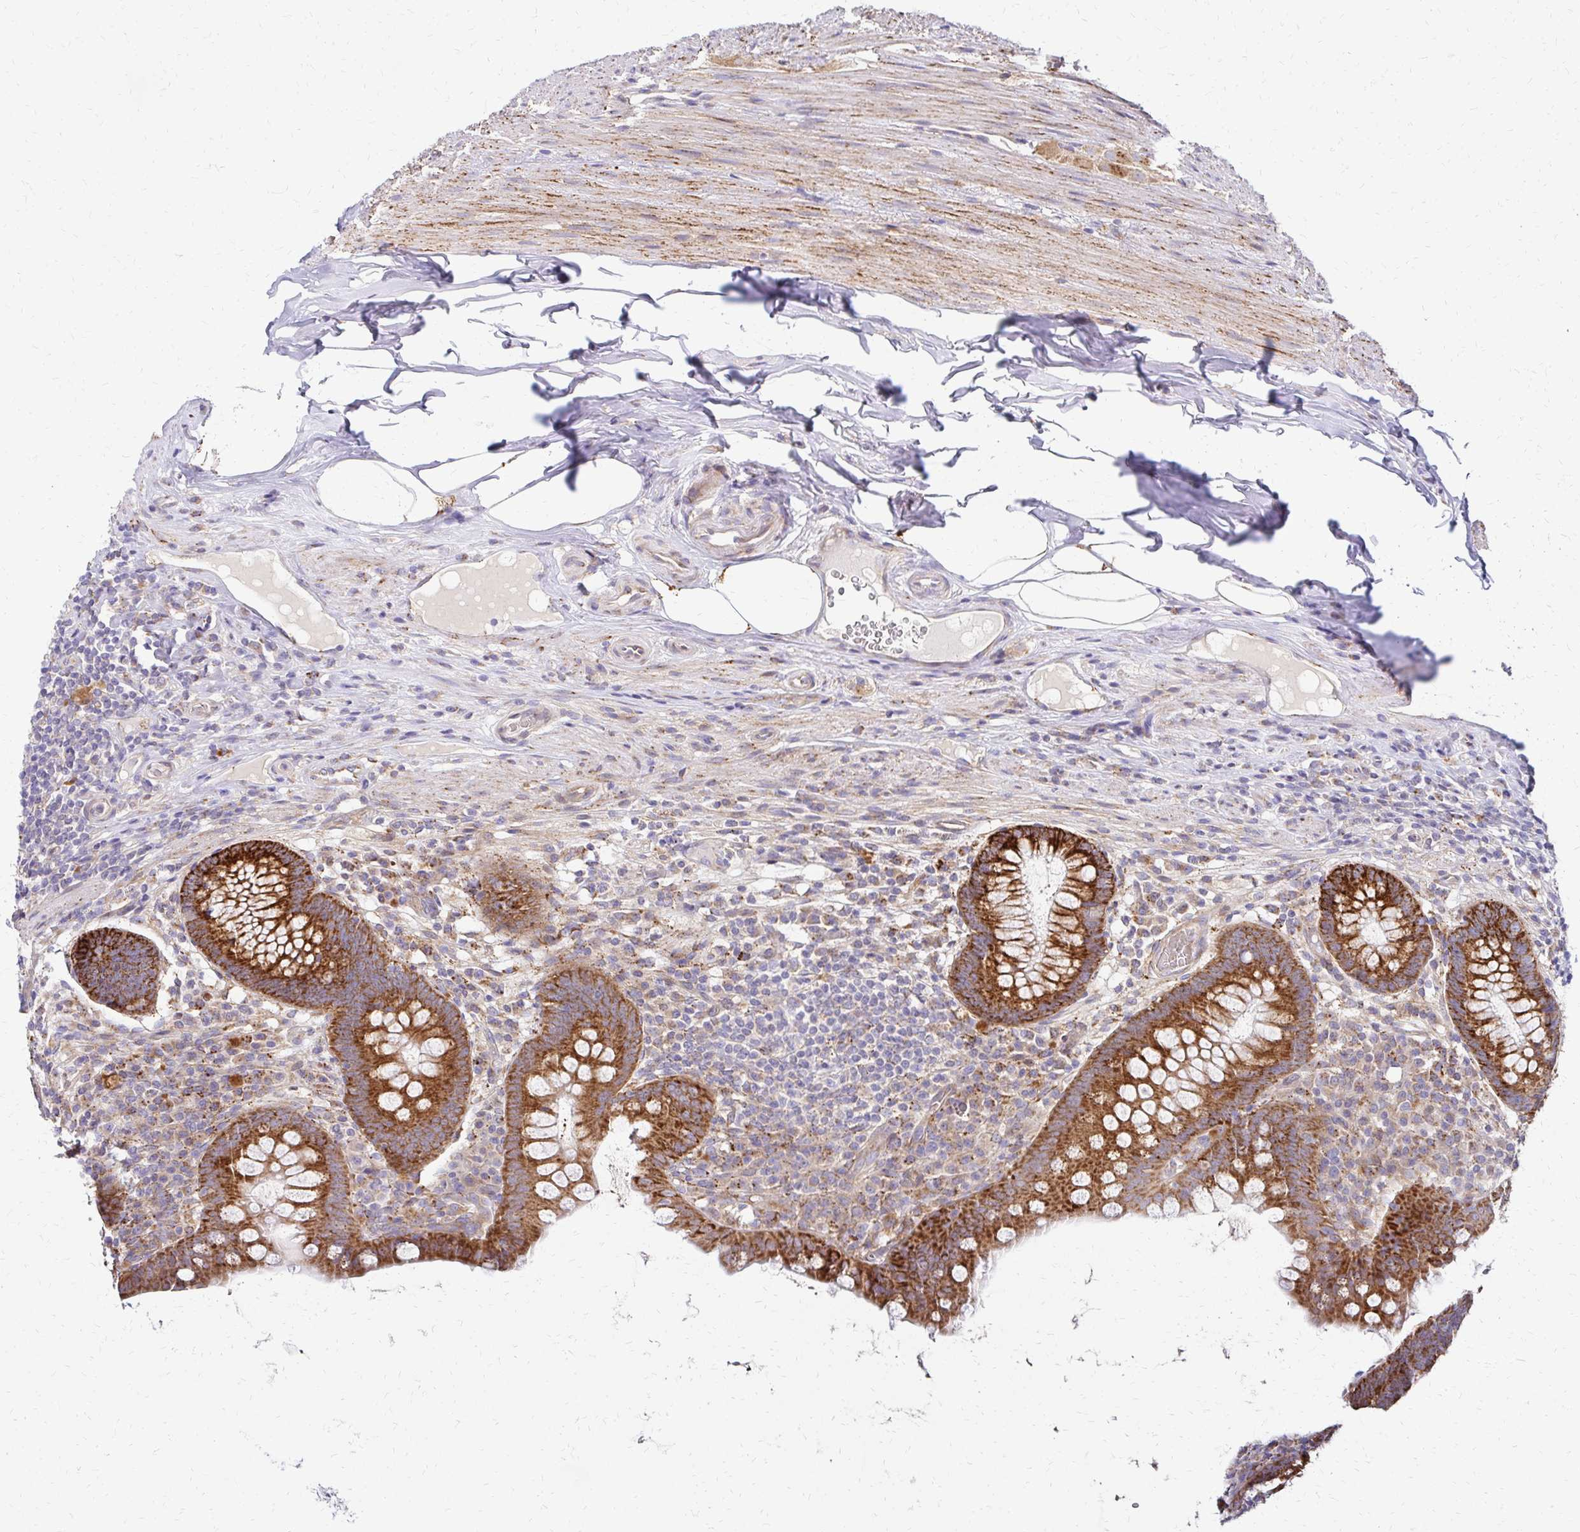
{"staining": {"intensity": "strong", "quantity": ">75%", "location": "cytoplasmic/membranous"}, "tissue": "appendix", "cell_type": "Glandular cells", "image_type": "normal", "snomed": [{"axis": "morphology", "description": "Normal tissue, NOS"}, {"axis": "topography", "description": "Appendix"}], "caption": "DAB (3,3'-diaminobenzidine) immunohistochemical staining of unremarkable human appendix reveals strong cytoplasmic/membranous protein positivity in approximately >75% of glandular cells.", "gene": "IDUA", "patient": {"sex": "male", "age": 71}}